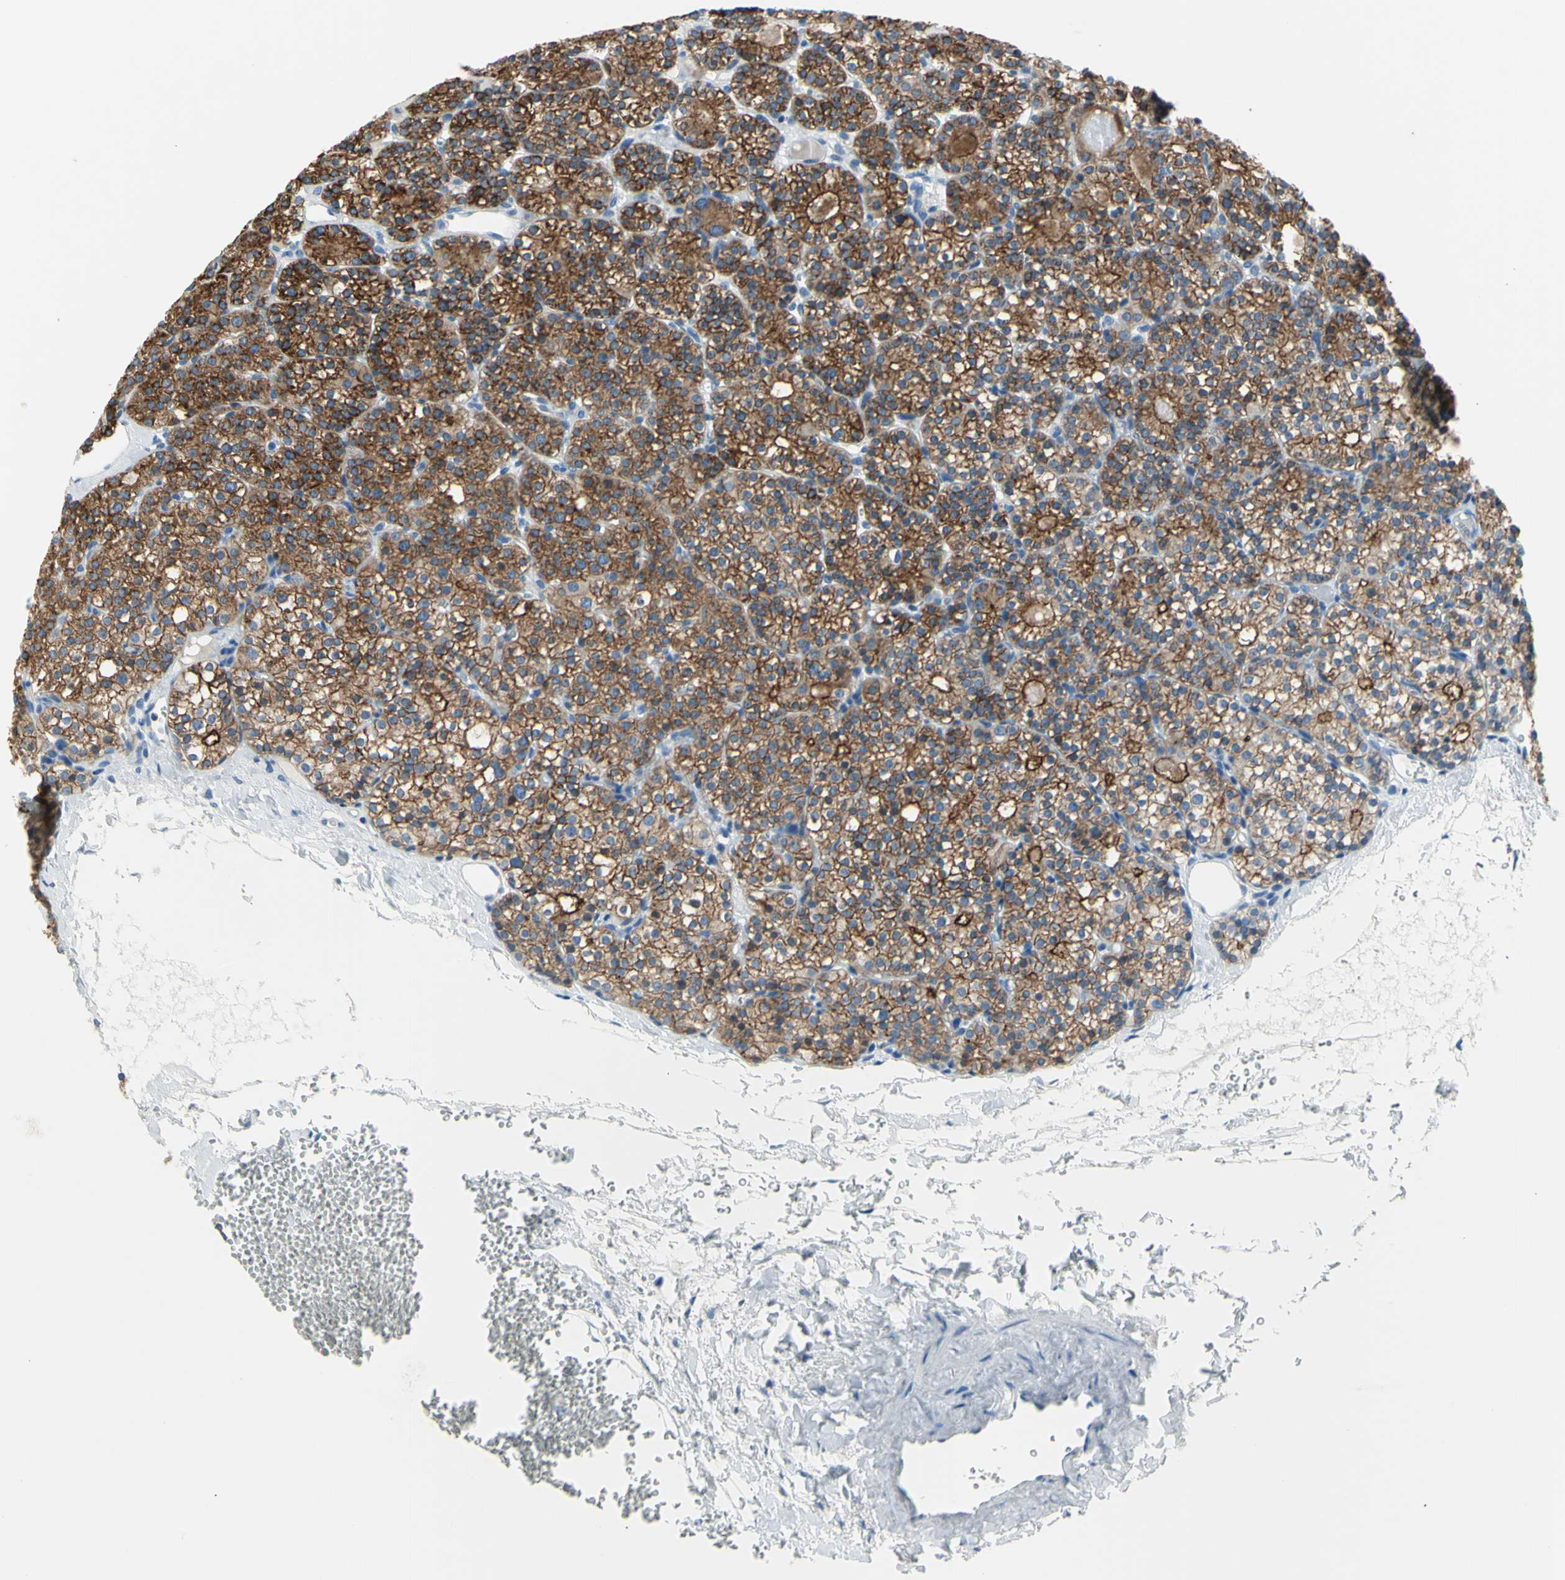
{"staining": {"intensity": "moderate", "quantity": ">75%", "location": "cytoplasmic/membranous"}, "tissue": "parathyroid gland", "cell_type": "Glandular cells", "image_type": "normal", "snomed": [{"axis": "morphology", "description": "Normal tissue, NOS"}, {"axis": "topography", "description": "Parathyroid gland"}], "caption": "Immunohistochemistry (IHC) photomicrograph of unremarkable parathyroid gland: human parathyroid gland stained using immunohistochemistry (IHC) demonstrates medium levels of moderate protein expression localized specifically in the cytoplasmic/membranous of glandular cells, appearing as a cytoplasmic/membranous brown color.", "gene": "MUC1", "patient": {"sex": "female", "age": 64}}